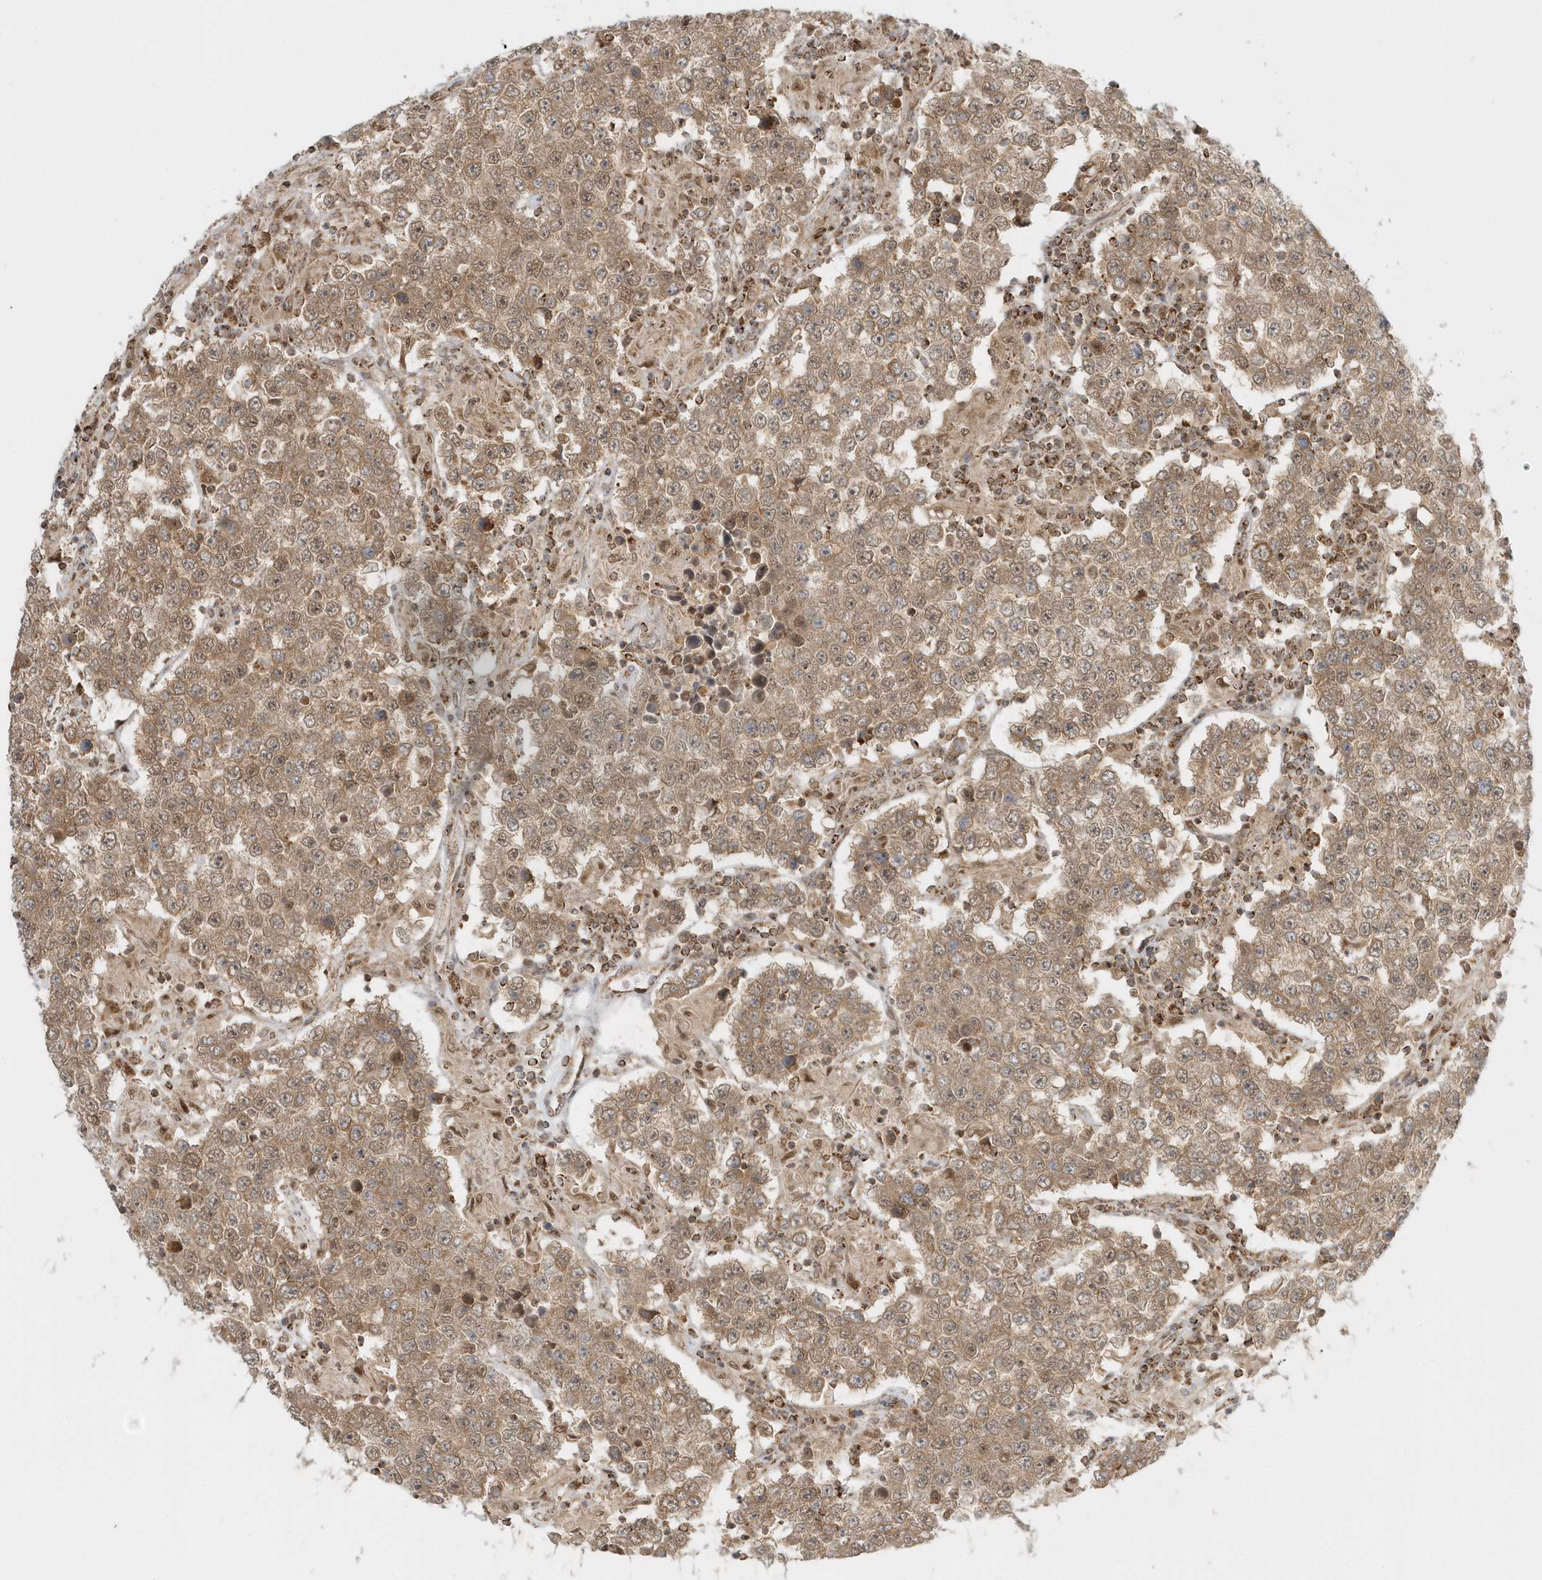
{"staining": {"intensity": "moderate", "quantity": ">75%", "location": "cytoplasmic/membranous,nuclear"}, "tissue": "testis cancer", "cell_type": "Tumor cells", "image_type": "cancer", "snomed": [{"axis": "morphology", "description": "Normal tissue, NOS"}, {"axis": "morphology", "description": "Urothelial carcinoma, High grade"}, {"axis": "morphology", "description": "Seminoma, NOS"}, {"axis": "morphology", "description": "Carcinoma, Embryonal, NOS"}, {"axis": "topography", "description": "Urinary bladder"}, {"axis": "topography", "description": "Testis"}], "caption": "This histopathology image displays IHC staining of human testis cancer, with medium moderate cytoplasmic/membranous and nuclear expression in approximately >75% of tumor cells.", "gene": "PSMD6", "patient": {"sex": "male", "age": 41}}